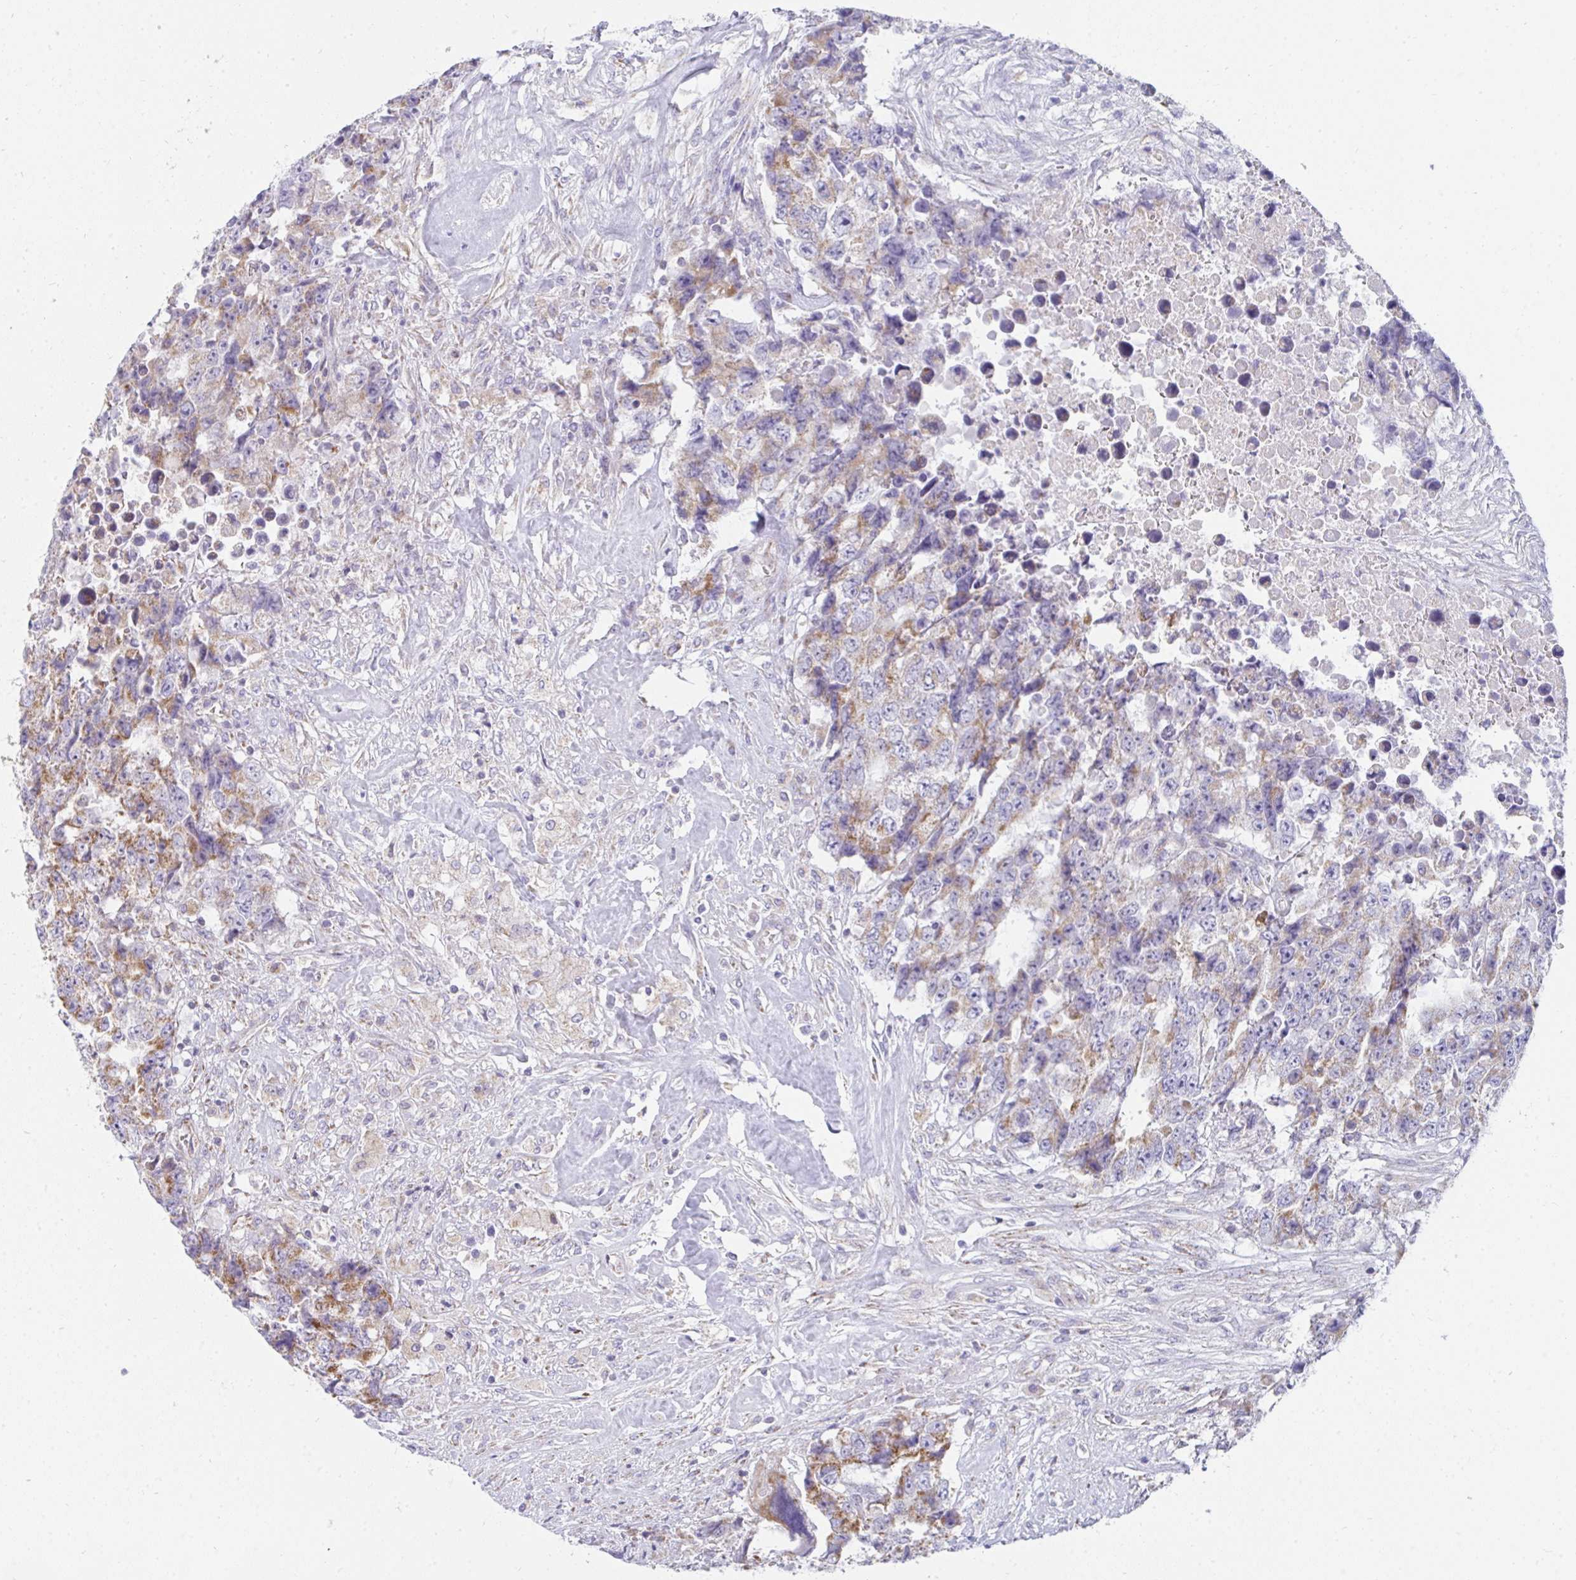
{"staining": {"intensity": "weak", "quantity": "25%-75%", "location": "cytoplasmic/membranous"}, "tissue": "testis cancer", "cell_type": "Tumor cells", "image_type": "cancer", "snomed": [{"axis": "morphology", "description": "Carcinoma, Embryonal, NOS"}, {"axis": "topography", "description": "Testis"}], "caption": "Brown immunohistochemical staining in embryonal carcinoma (testis) demonstrates weak cytoplasmic/membranous expression in about 25%-75% of tumor cells.", "gene": "FAHD1", "patient": {"sex": "male", "age": 24}}